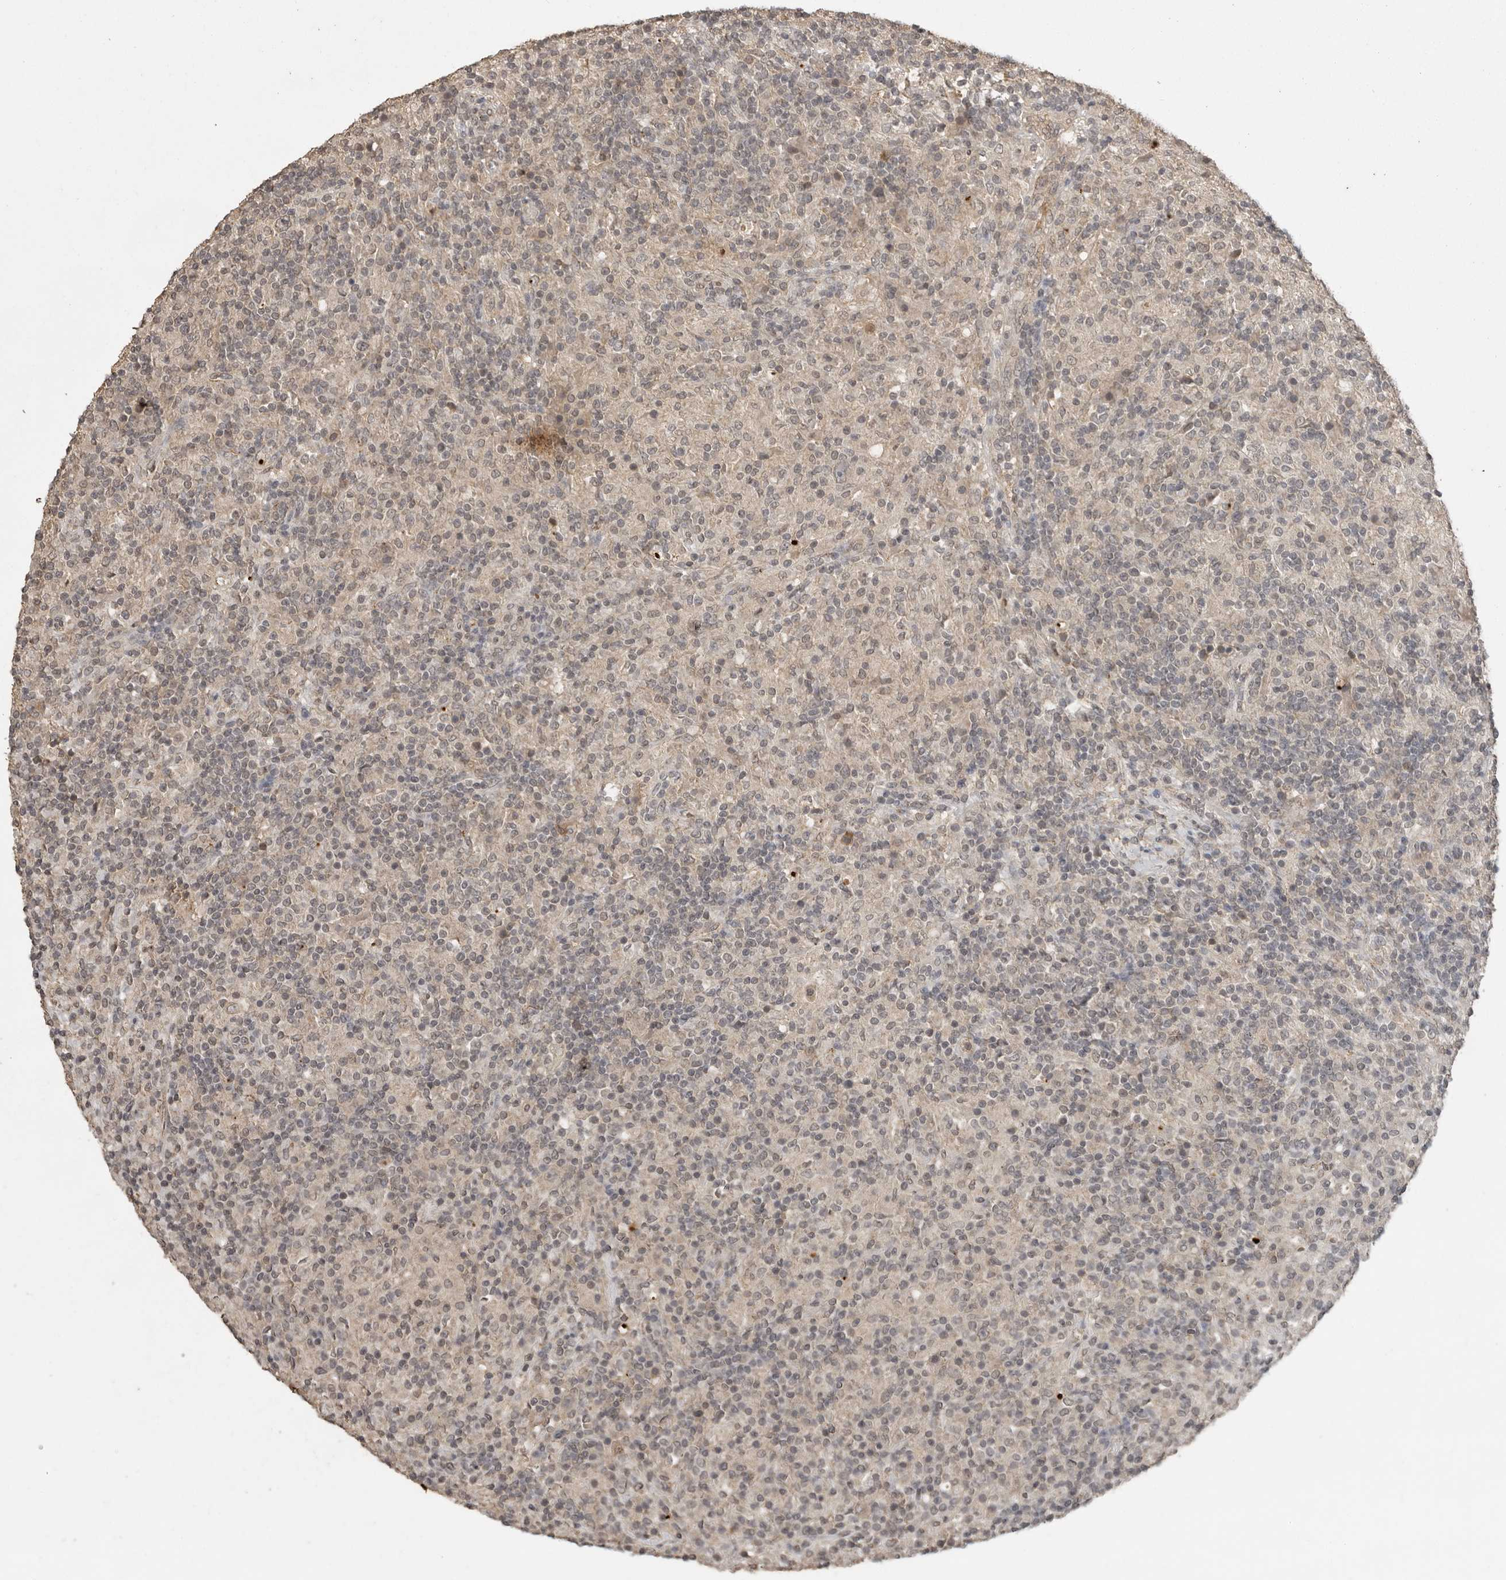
{"staining": {"intensity": "weak", "quantity": "<25%", "location": "cytoplasmic/membranous"}, "tissue": "lymphoma", "cell_type": "Tumor cells", "image_type": "cancer", "snomed": [{"axis": "morphology", "description": "Hodgkin's disease, NOS"}, {"axis": "topography", "description": "Lymph node"}], "caption": "Photomicrograph shows no significant protein staining in tumor cells of Hodgkin's disease.", "gene": "CTF1", "patient": {"sex": "male", "age": 70}}